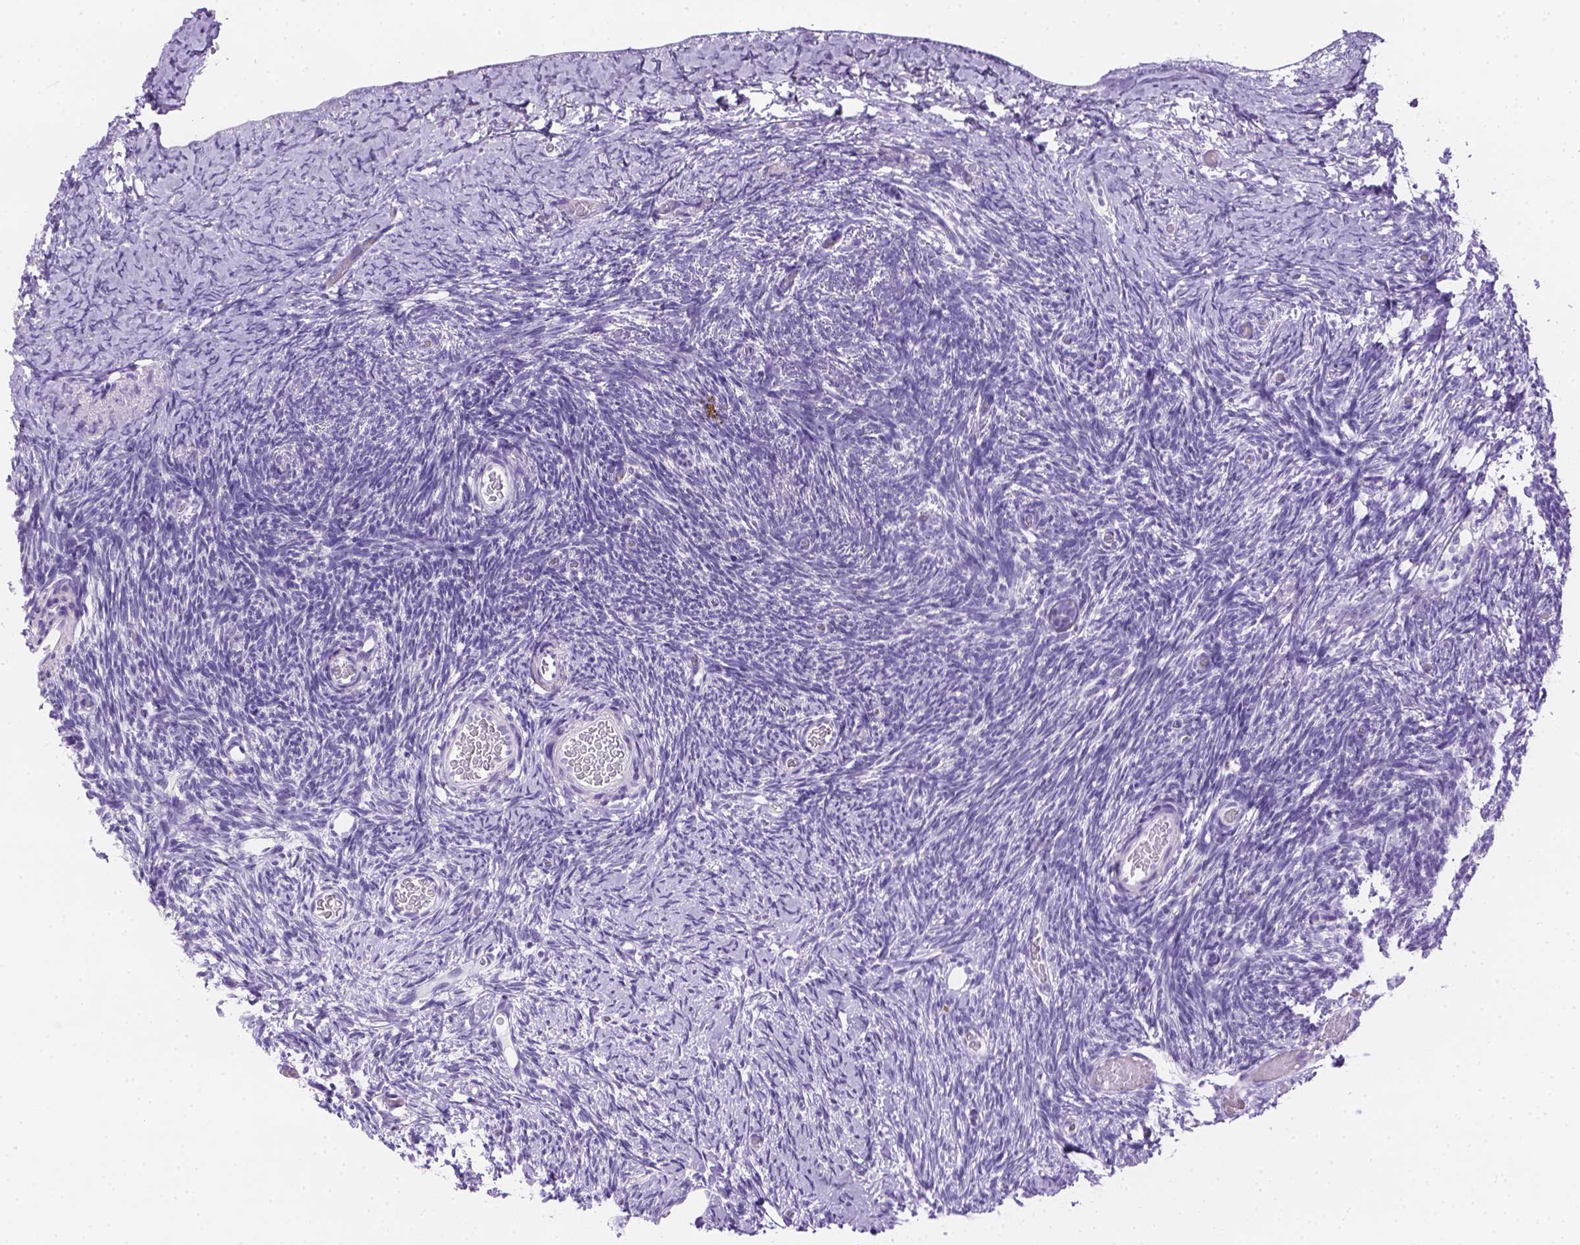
{"staining": {"intensity": "negative", "quantity": "none", "location": "none"}, "tissue": "ovary", "cell_type": "Follicle cells", "image_type": "normal", "snomed": [{"axis": "morphology", "description": "Normal tissue, NOS"}, {"axis": "topography", "description": "Ovary"}], "caption": "Image shows no protein positivity in follicle cells of unremarkable ovary. (Immunohistochemistry (ihc), brightfield microscopy, high magnification).", "gene": "TMEM38A", "patient": {"sex": "female", "age": 39}}